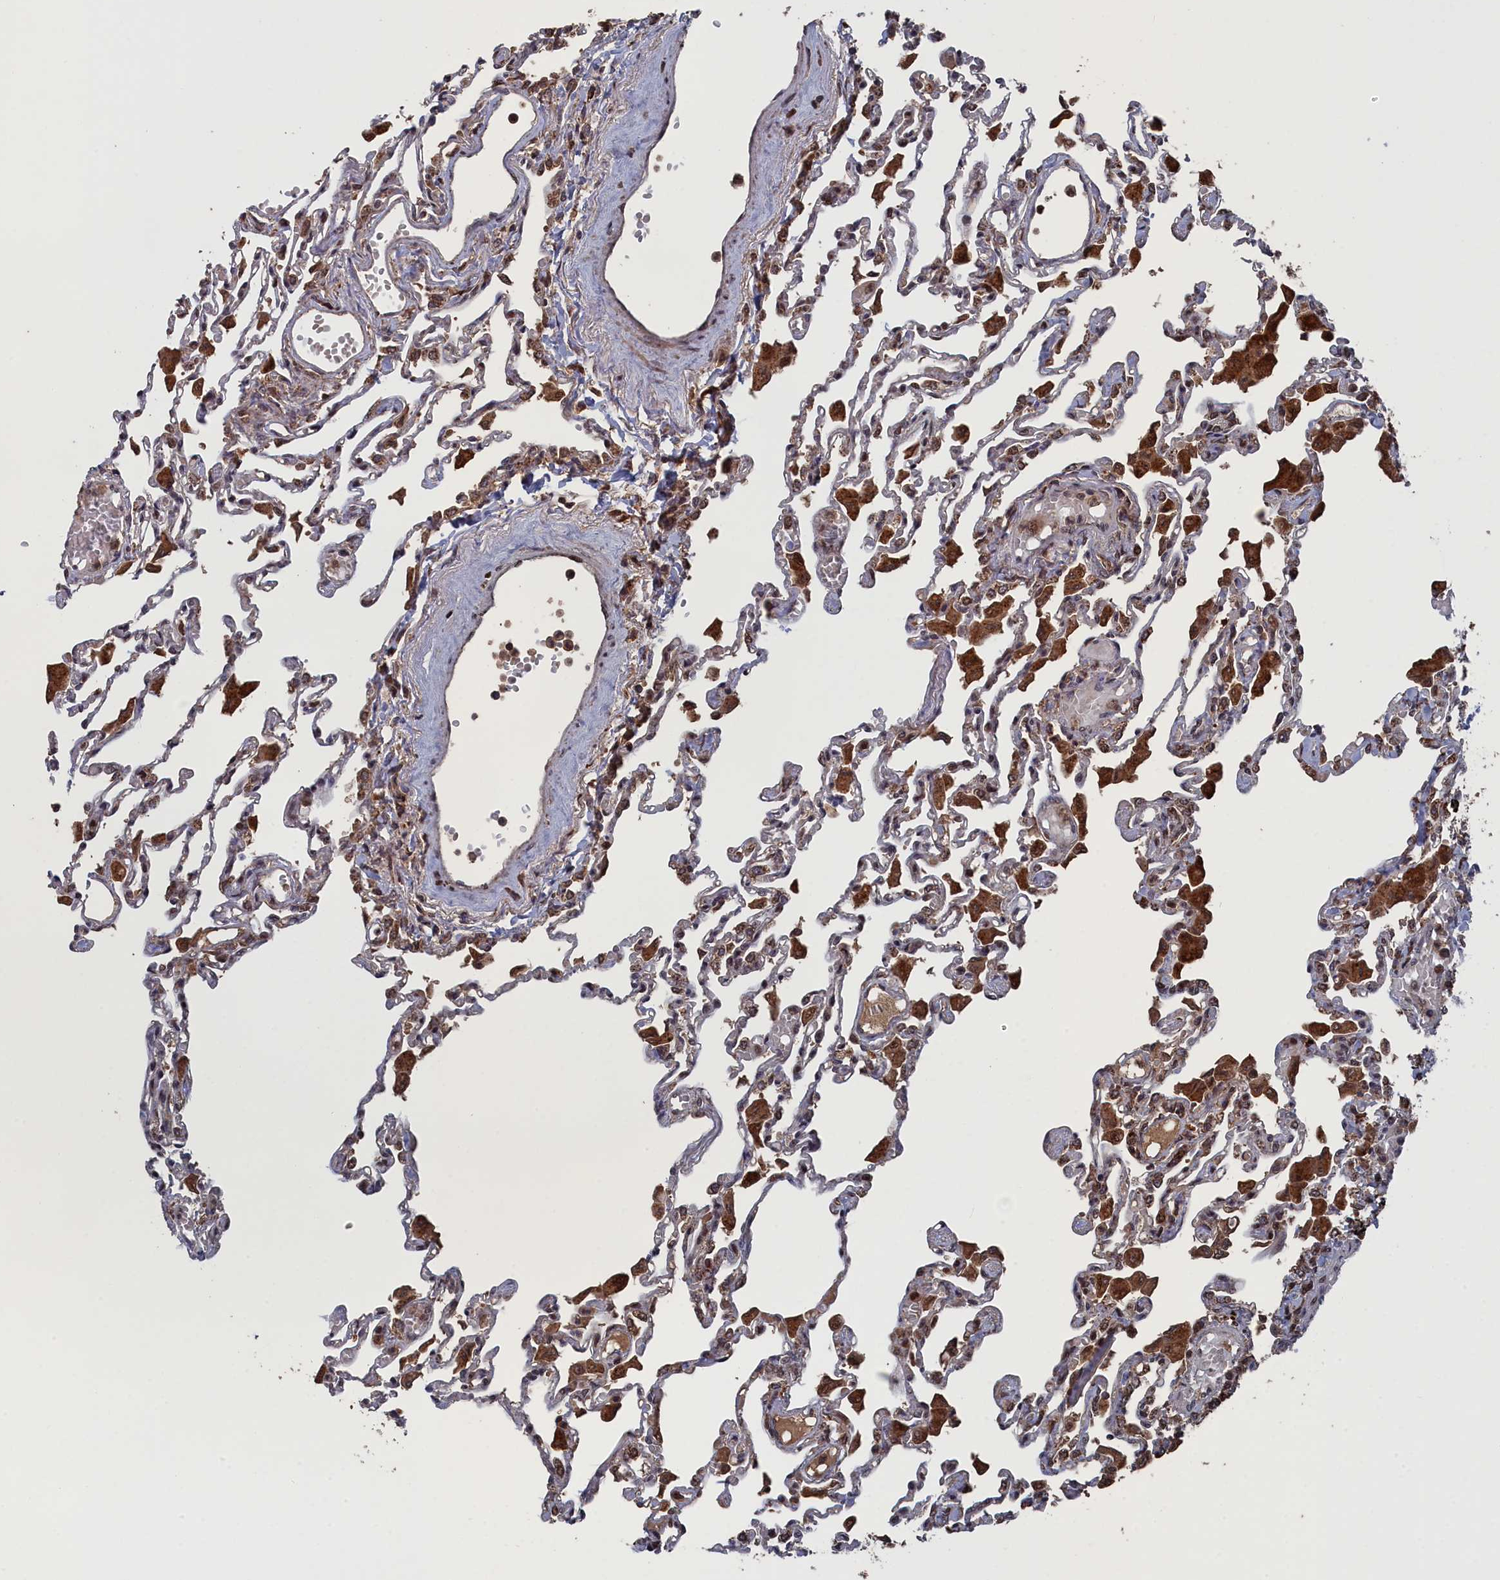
{"staining": {"intensity": "moderate", "quantity": "25%-75%", "location": "cytoplasmic/membranous"}, "tissue": "lung", "cell_type": "Alveolar cells", "image_type": "normal", "snomed": [{"axis": "morphology", "description": "Normal tissue, NOS"}, {"axis": "topography", "description": "Bronchus"}, {"axis": "topography", "description": "Lung"}], "caption": "An IHC micrograph of normal tissue is shown. Protein staining in brown labels moderate cytoplasmic/membranous positivity in lung within alveolar cells.", "gene": "CEACAM21", "patient": {"sex": "female", "age": 49}}